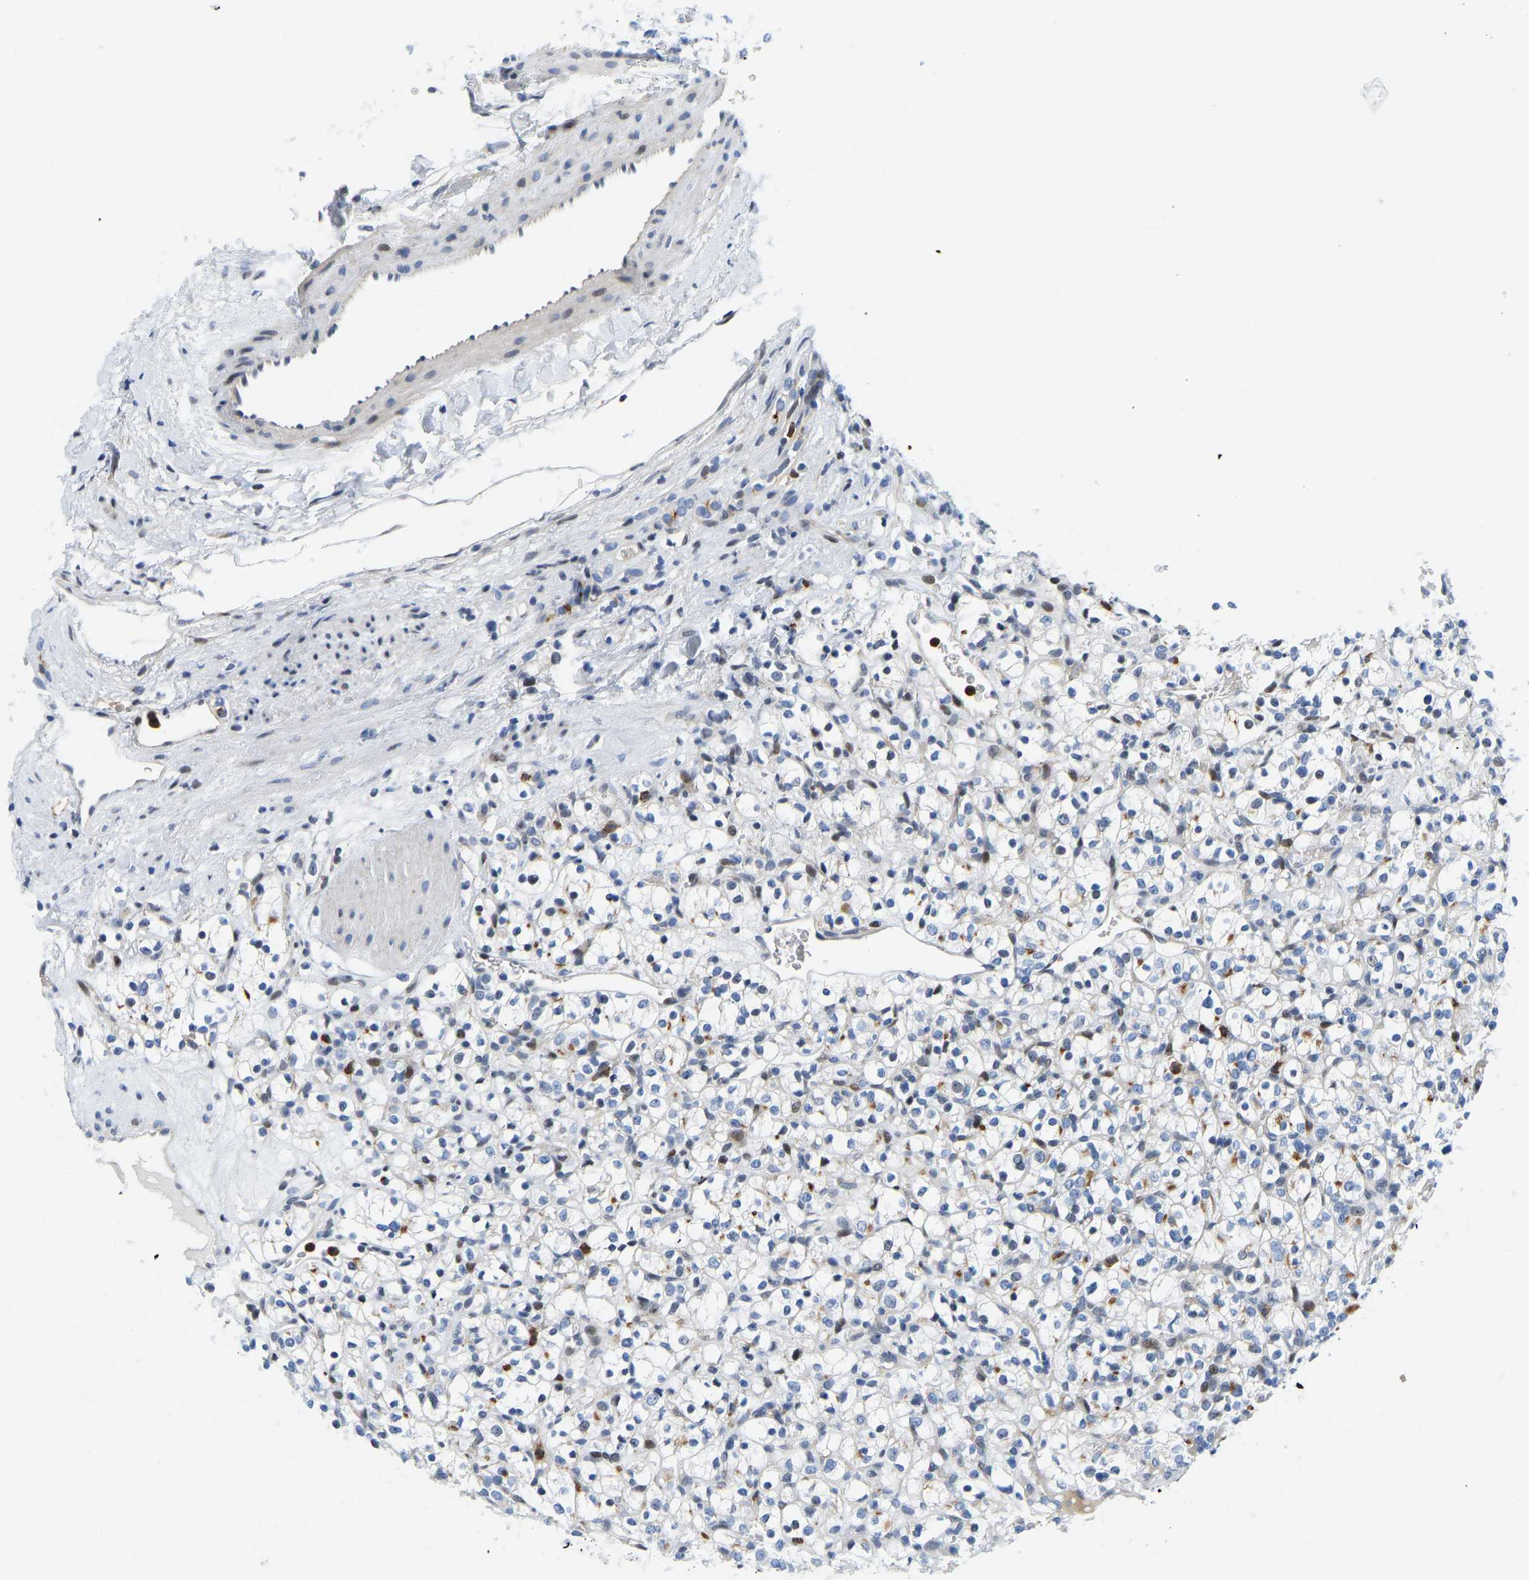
{"staining": {"intensity": "negative", "quantity": "none", "location": "none"}, "tissue": "renal cancer", "cell_type": "Tumor cells", "image_type": "cancer", "snomed": [{"axis": "morphology", "description": "Normal tissue, NOS"}, {"axis": "morphology", "description": "Adenocarcinoma, NOS"}, {"axis": "topography", "description": "Kidney"}], "caption": "Immunohistochemical staining of renal cancer (adenocarcinoma) demonstrates no significant positivity in tumor cells.", "gene": "HDAC5", "patient": {"sex": "female", "age": 72}}